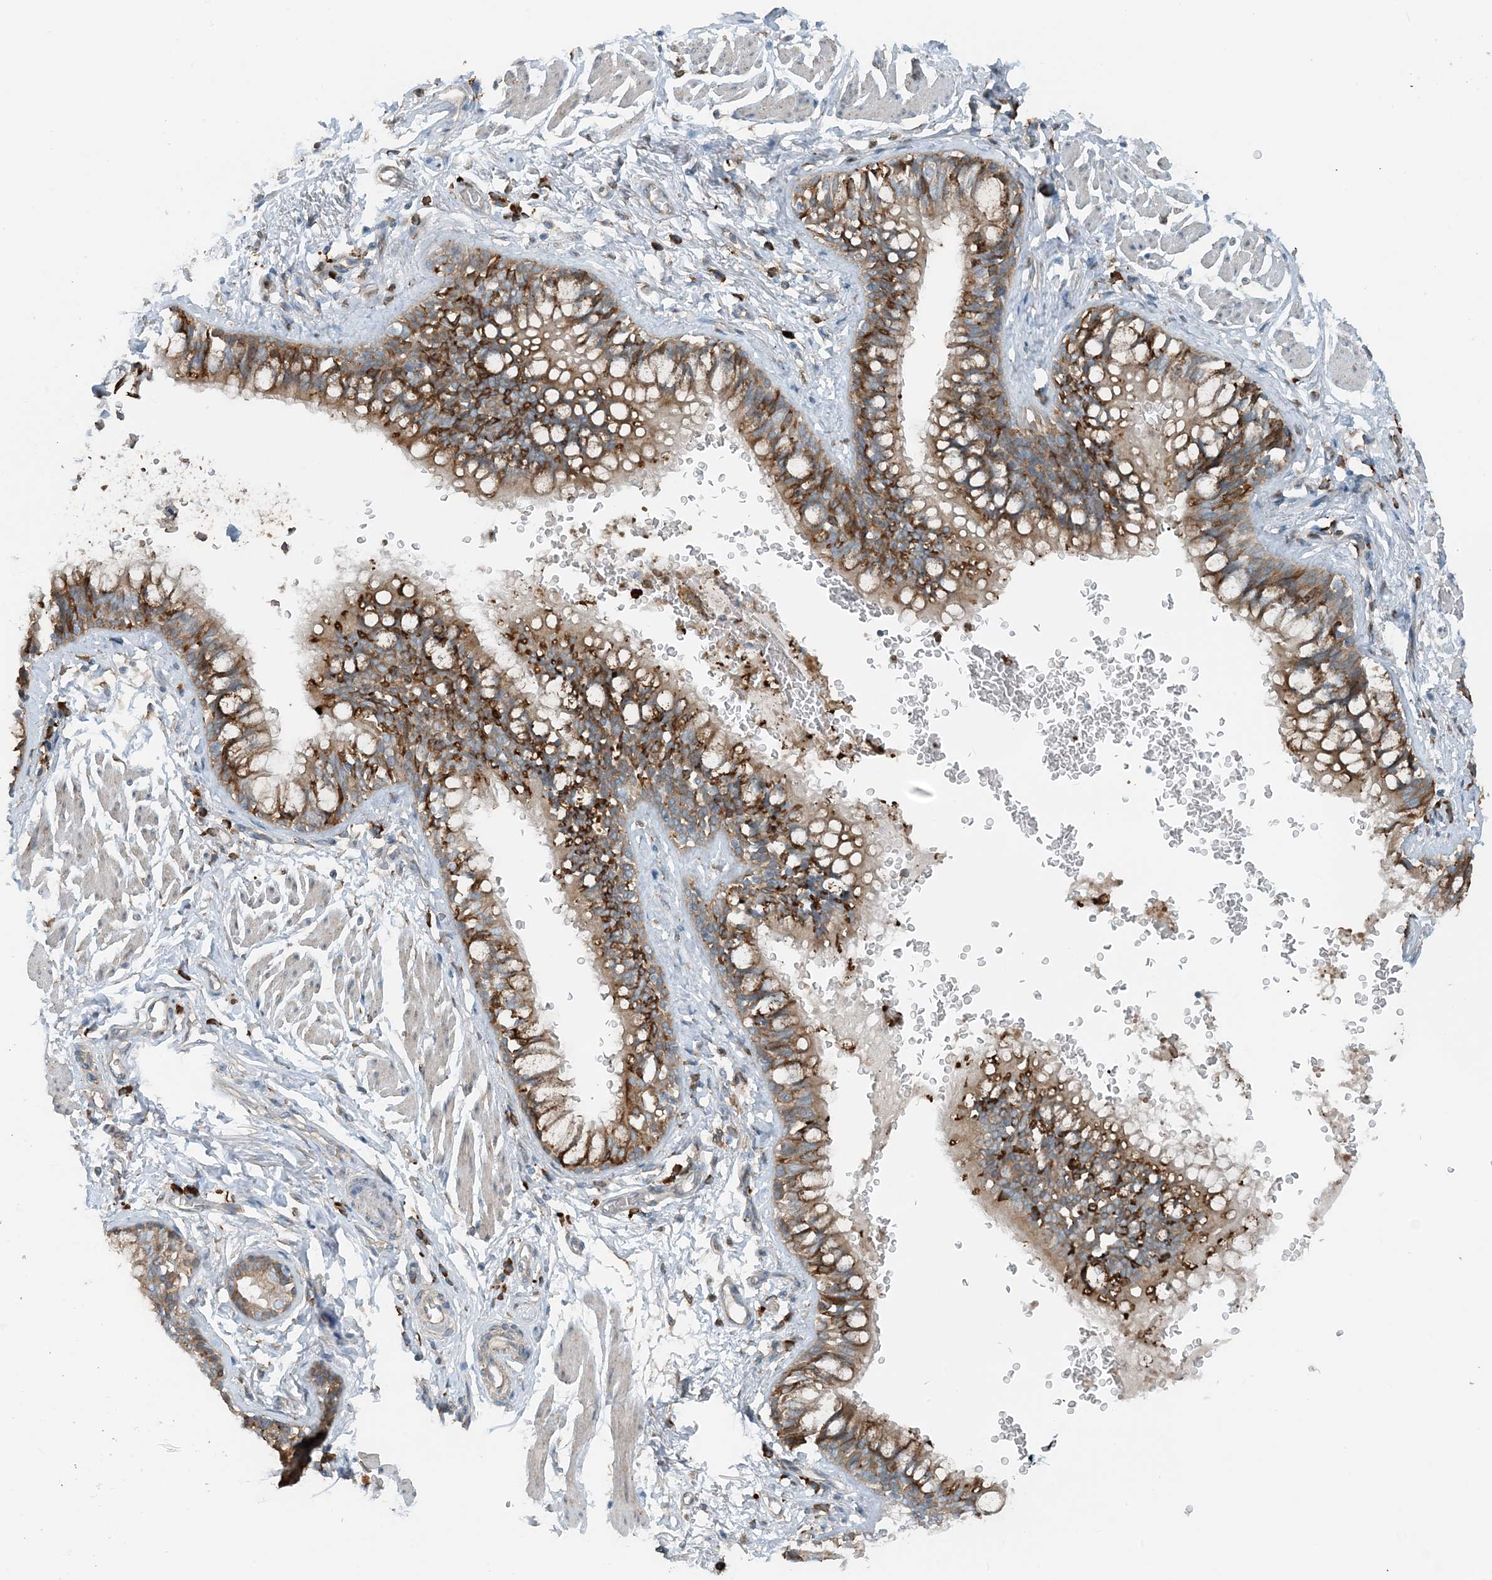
{"staining": {"intensity": "moderate", "quantity": ">75%", "location": "cytoplasmic/membranous"}, "tissue": "bronchus", "cell_type": "Respiratory epithelial cells", "image_type": "normal", "snomed": [{"axis": "morphology", "description": "Normal tissue, NOS"}, {"axis": "topography", "description": "Cartilage tissue"}, {"axis": "topography", "description": "Bronchus"}], "caption": "IHC micrograph of normal human bronchus stained for a protein (brown), which exhibits medium levels of moderate cytoplasmic/membranous staining in about >75% of respiratory epithelial cells.", "gene": "CERKL", "patient": {"sex": "female", "age": 36}}